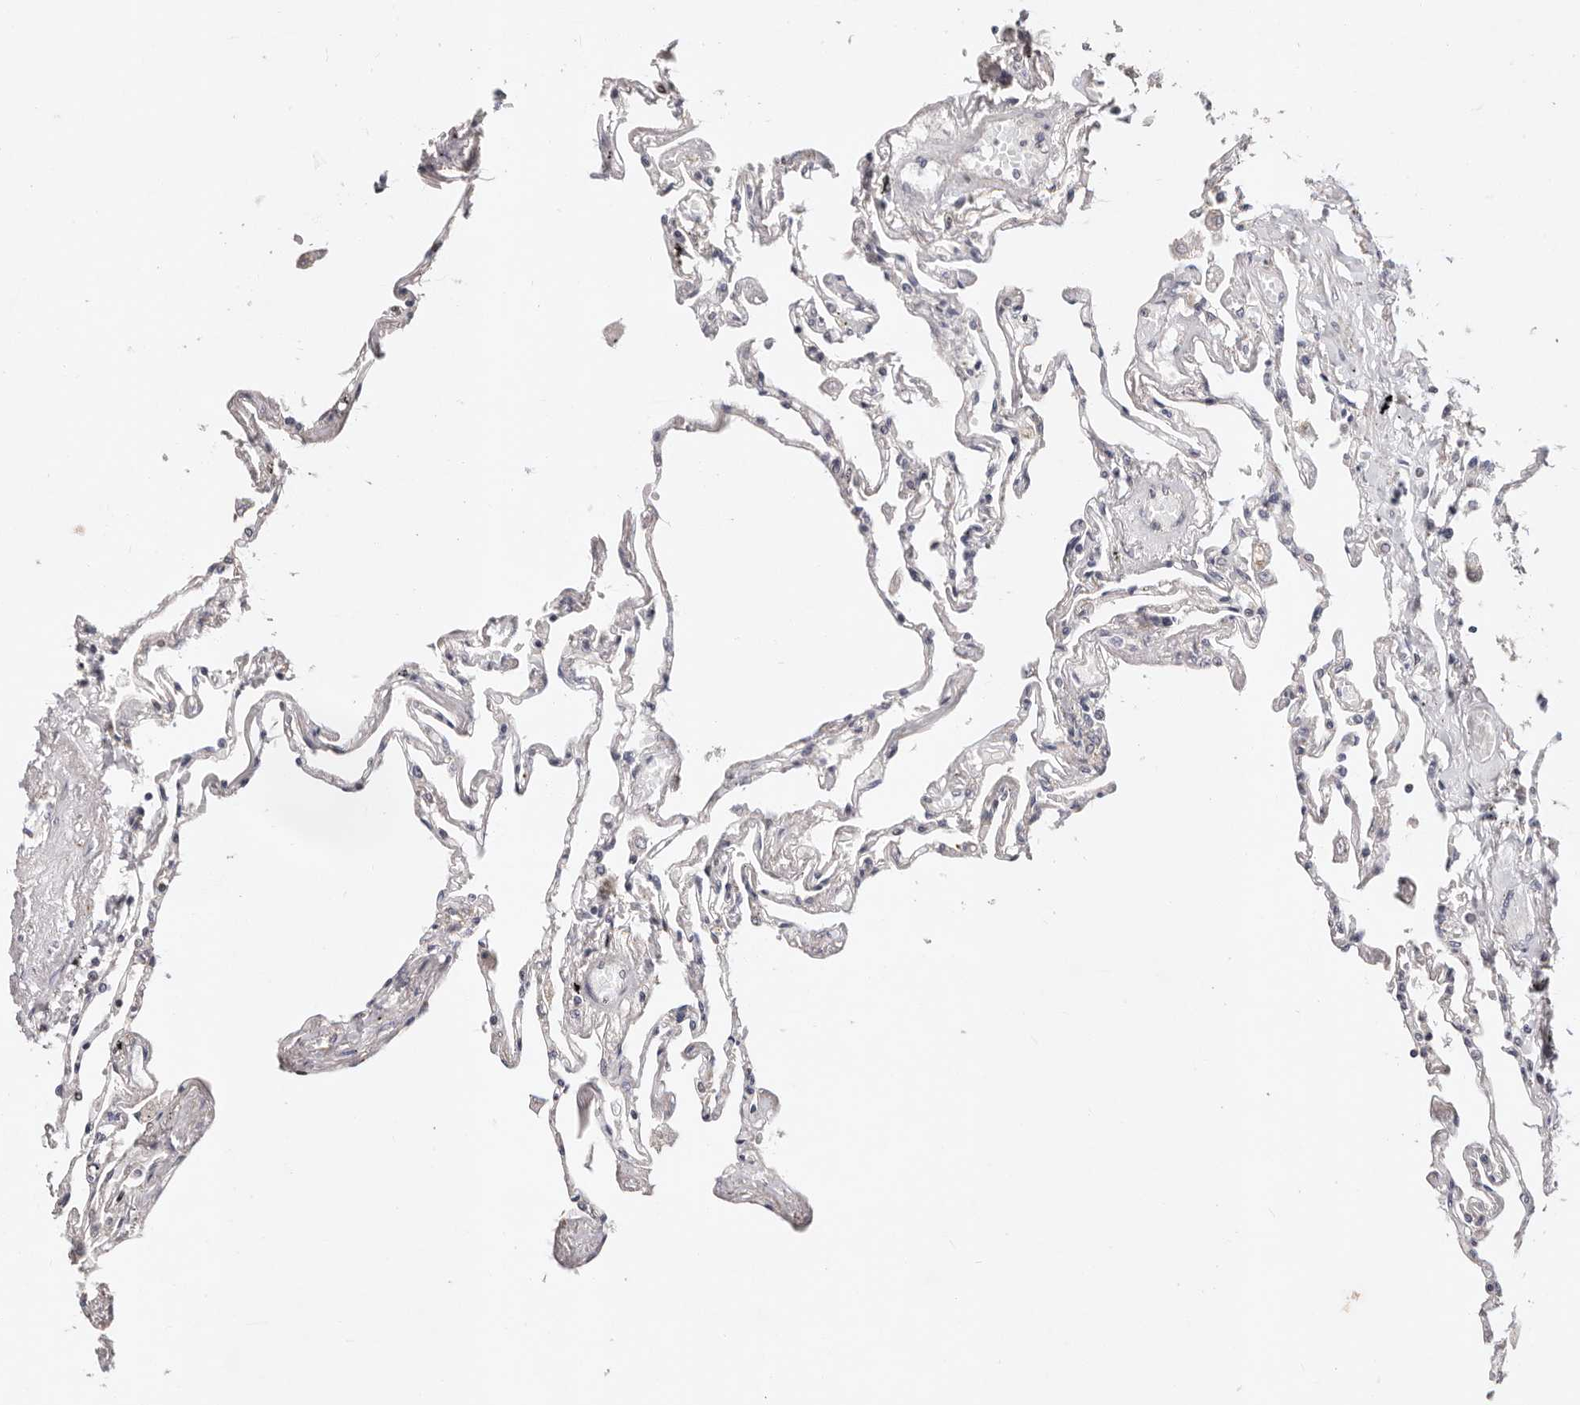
{"staining": {"intensity": "negative", "quantity": "none", "location": "none"}, "tissue": "lung", "cell_type": "Alveolar cells", "image_type": "normal", "snomed": [{"axis": "morphology", "description": "Normal tissue, NOS"}, {"axis": "topography", "description": "Lung"}], "caption": "Immunohistochemistry (IHC) image of normal human lung stained for a protein (brown), which reveals no expression in alveolar cells. Brightfield microscopy of IHC stained with DAB (brown) and hematoxylin (blue), captured at high magnification.", "gene": "USP33", "patient": {"sex": "female", "age": 67}}